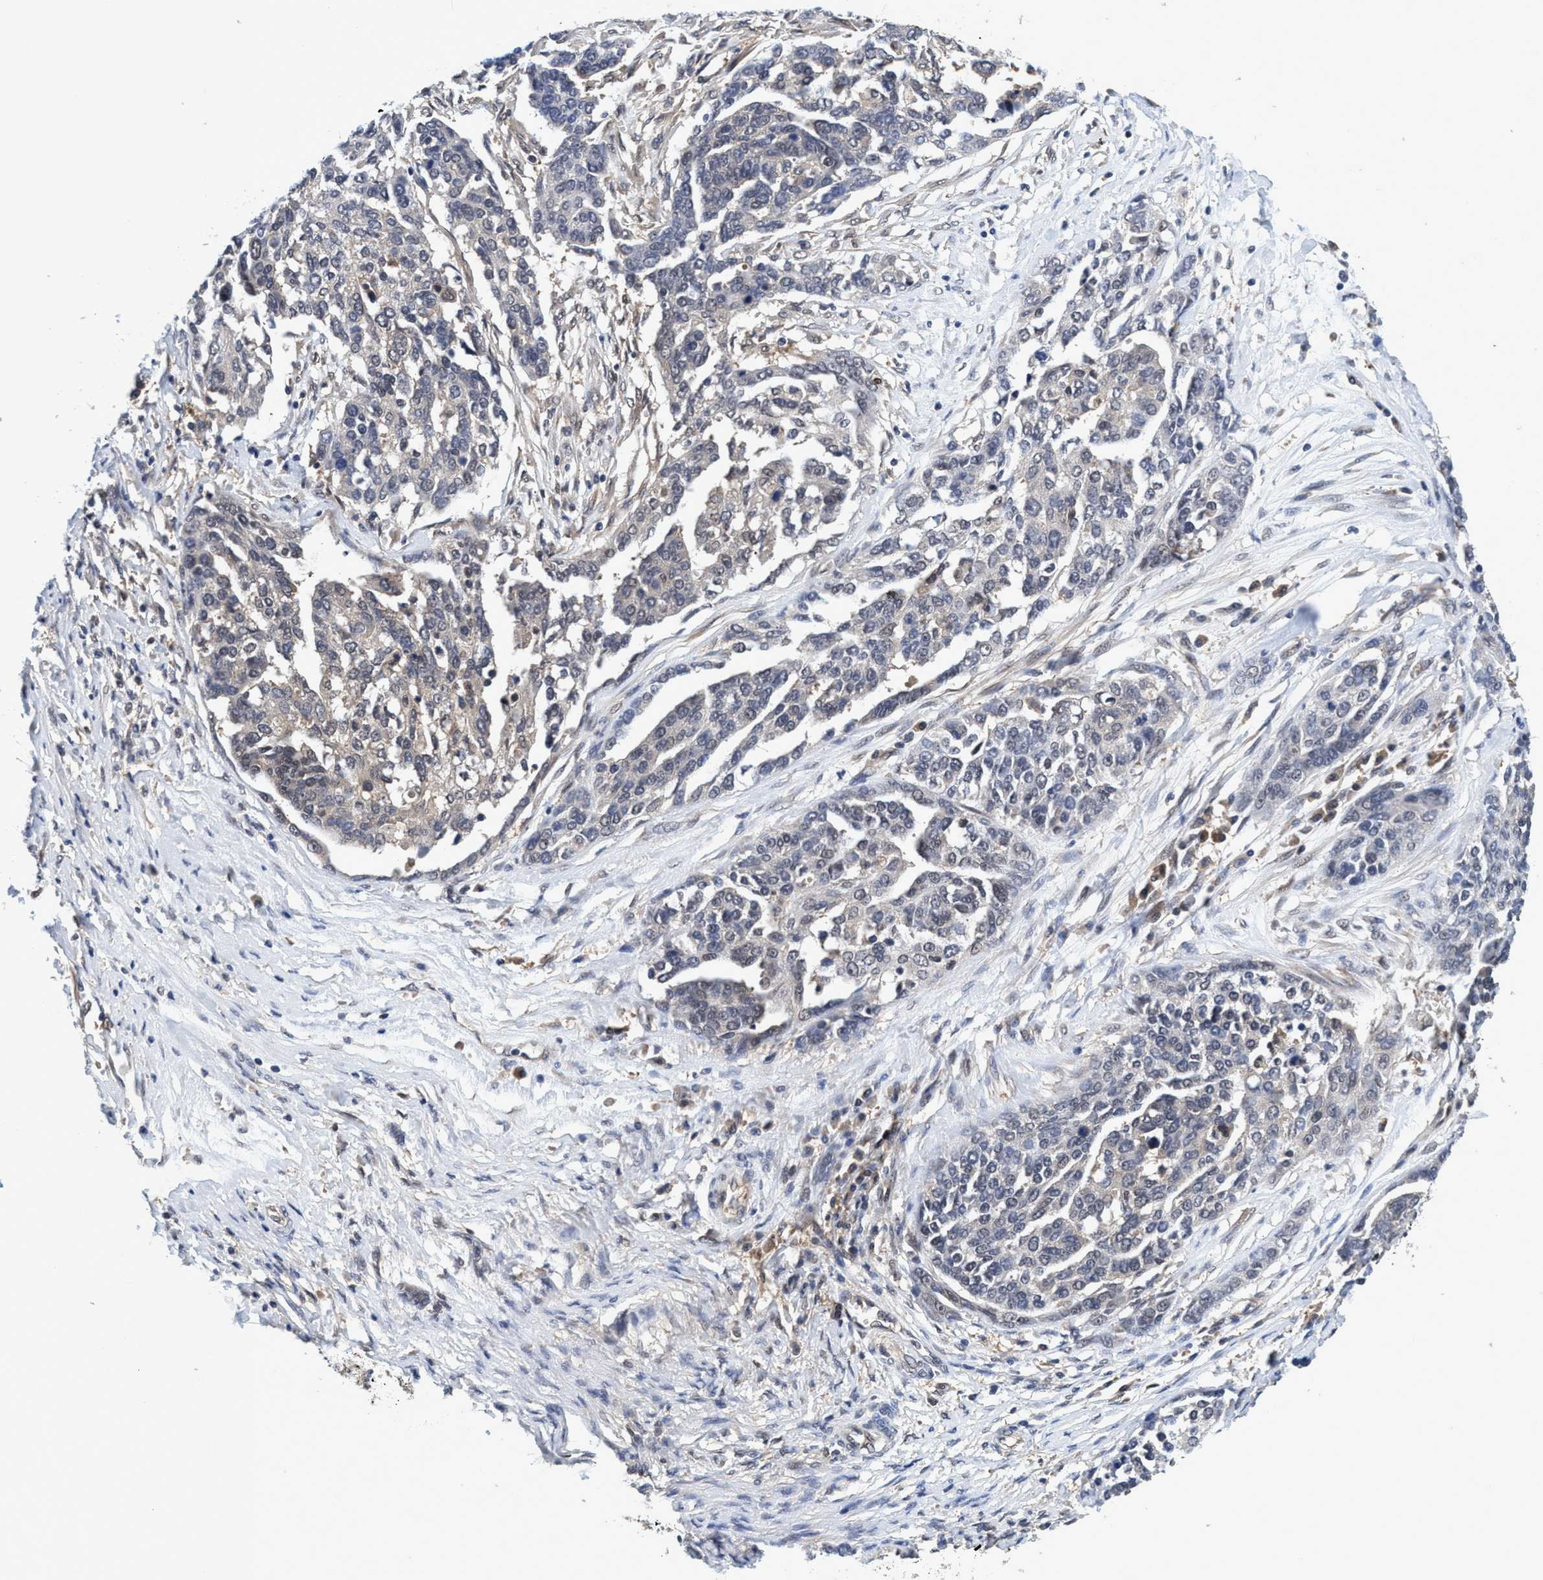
{"staining": {"intensity": "negative", "quantity": "none", "location": "none"}, "tissue": "ovarian cancer", "cell_type": "Tumor cells", "image_type": "cancer", "snomed": [{"axis": "morphology", "description": "Cystadenocarcinoma, serous, NOS"}, {"axis": "topography", "description": "Ovary"}], "caption": "Ovarian serous cystadenocarcinoma was stained to show a protein in brown. There is no significant expression in tumor cells.", "gene": "PSMD12", "patient": {"sex": "female", "age": 44}}